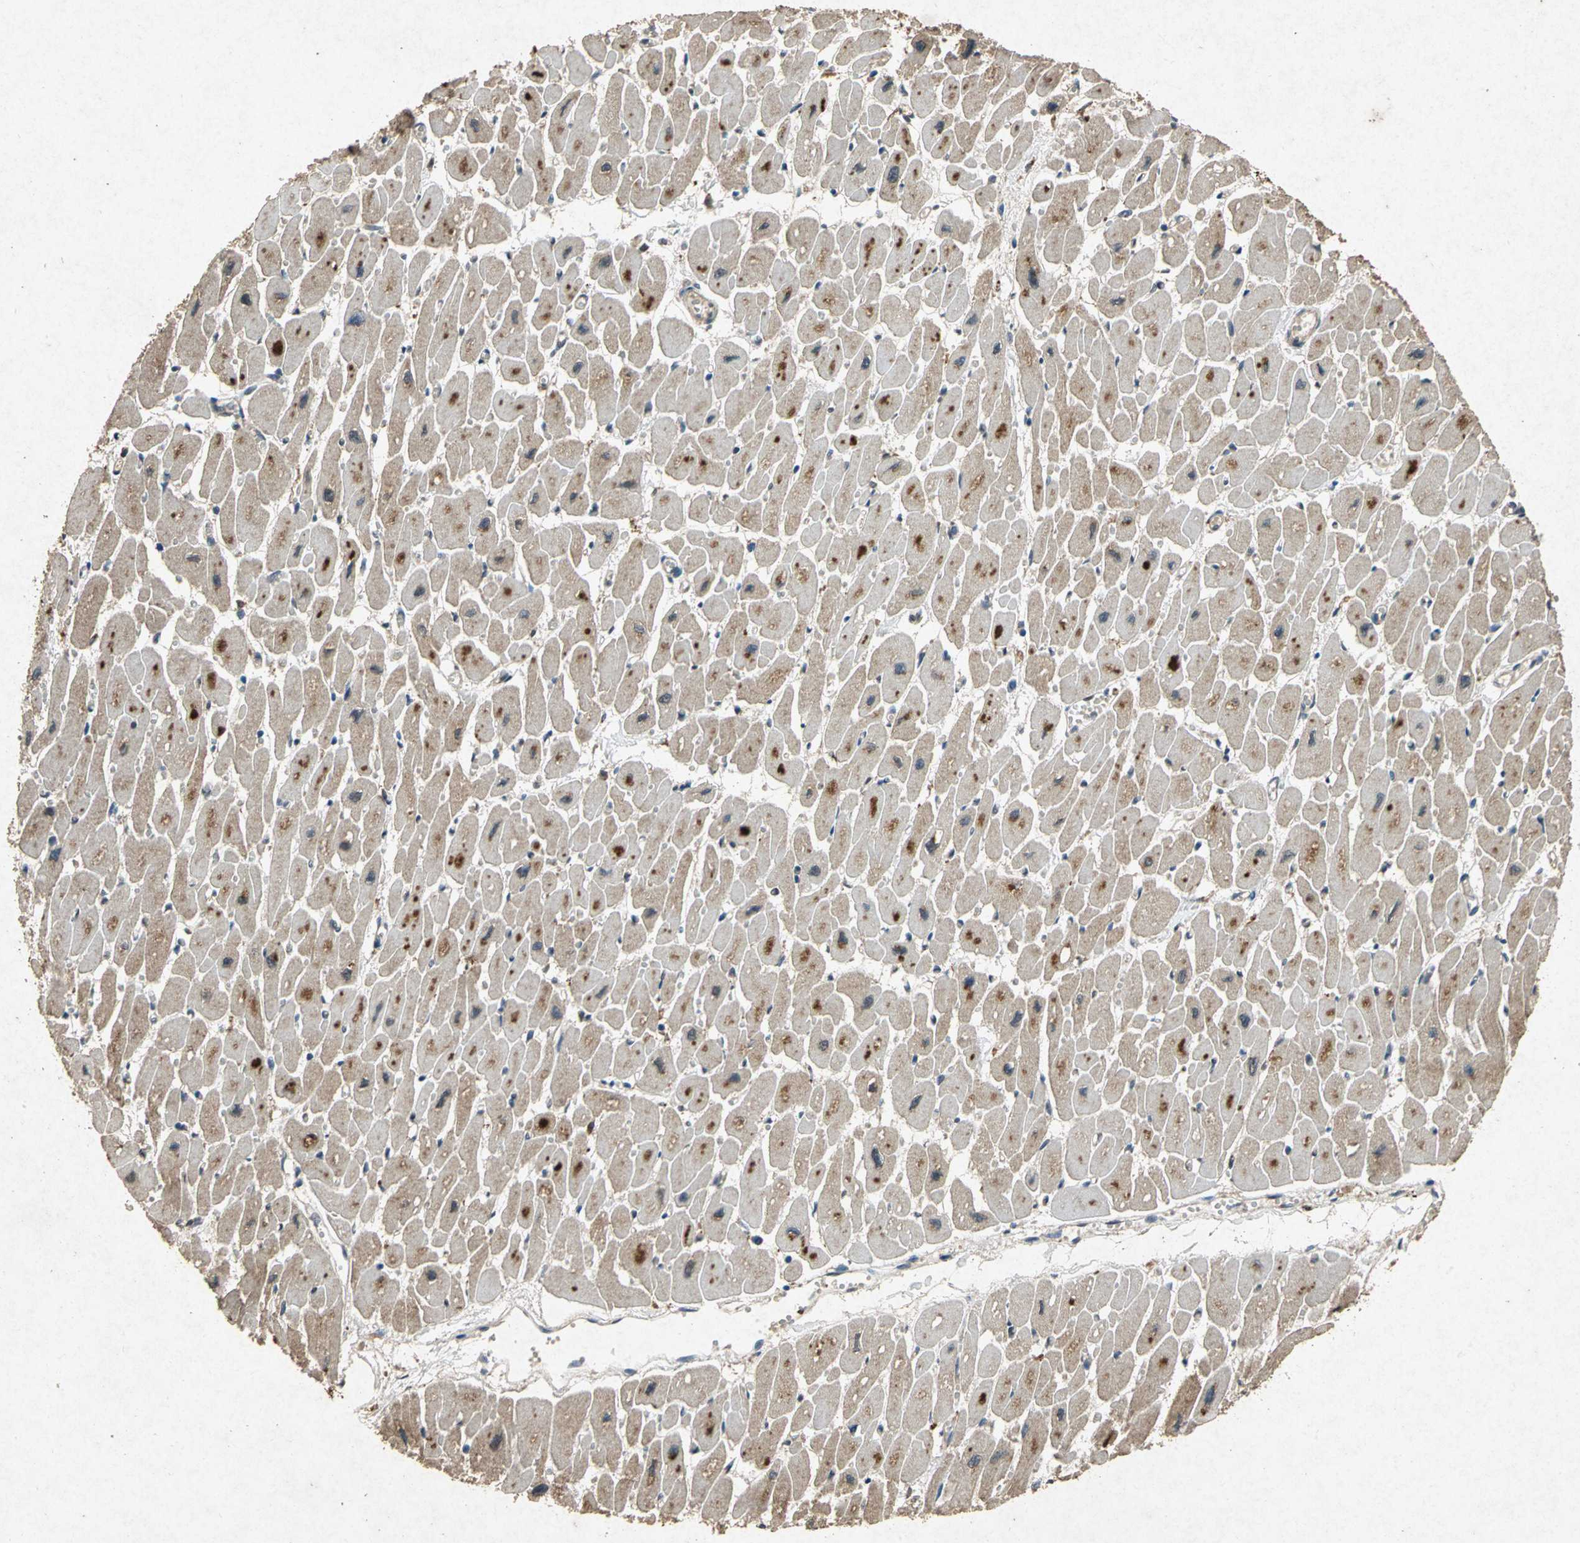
{"staining": {"intensity": "moderate", "quantity": ">75%", "location": "cytoplasmic/membranous"}, "tissue": "heart muscle", "cell_type": "Cardiomyocytes", "image_type": "normal", "snomed": [{"axis": "morphology", "description": "Normal tissue, NOS"}, {"axis": "topography", "description": "Heart"}], "caption": "IHC micrograph of unremarkable heart muscle: human heart muscle stained using immunohistochemistry (IHC) reveals medium levels of moderate protein expression localized specifically in the cytoplasmic/membranous of cardiomyocytes, appearing as a cytoplasmic/membranous brown color.", "gene": "HSP90AB1", "patient": {"sex": "female", "age": 54}}